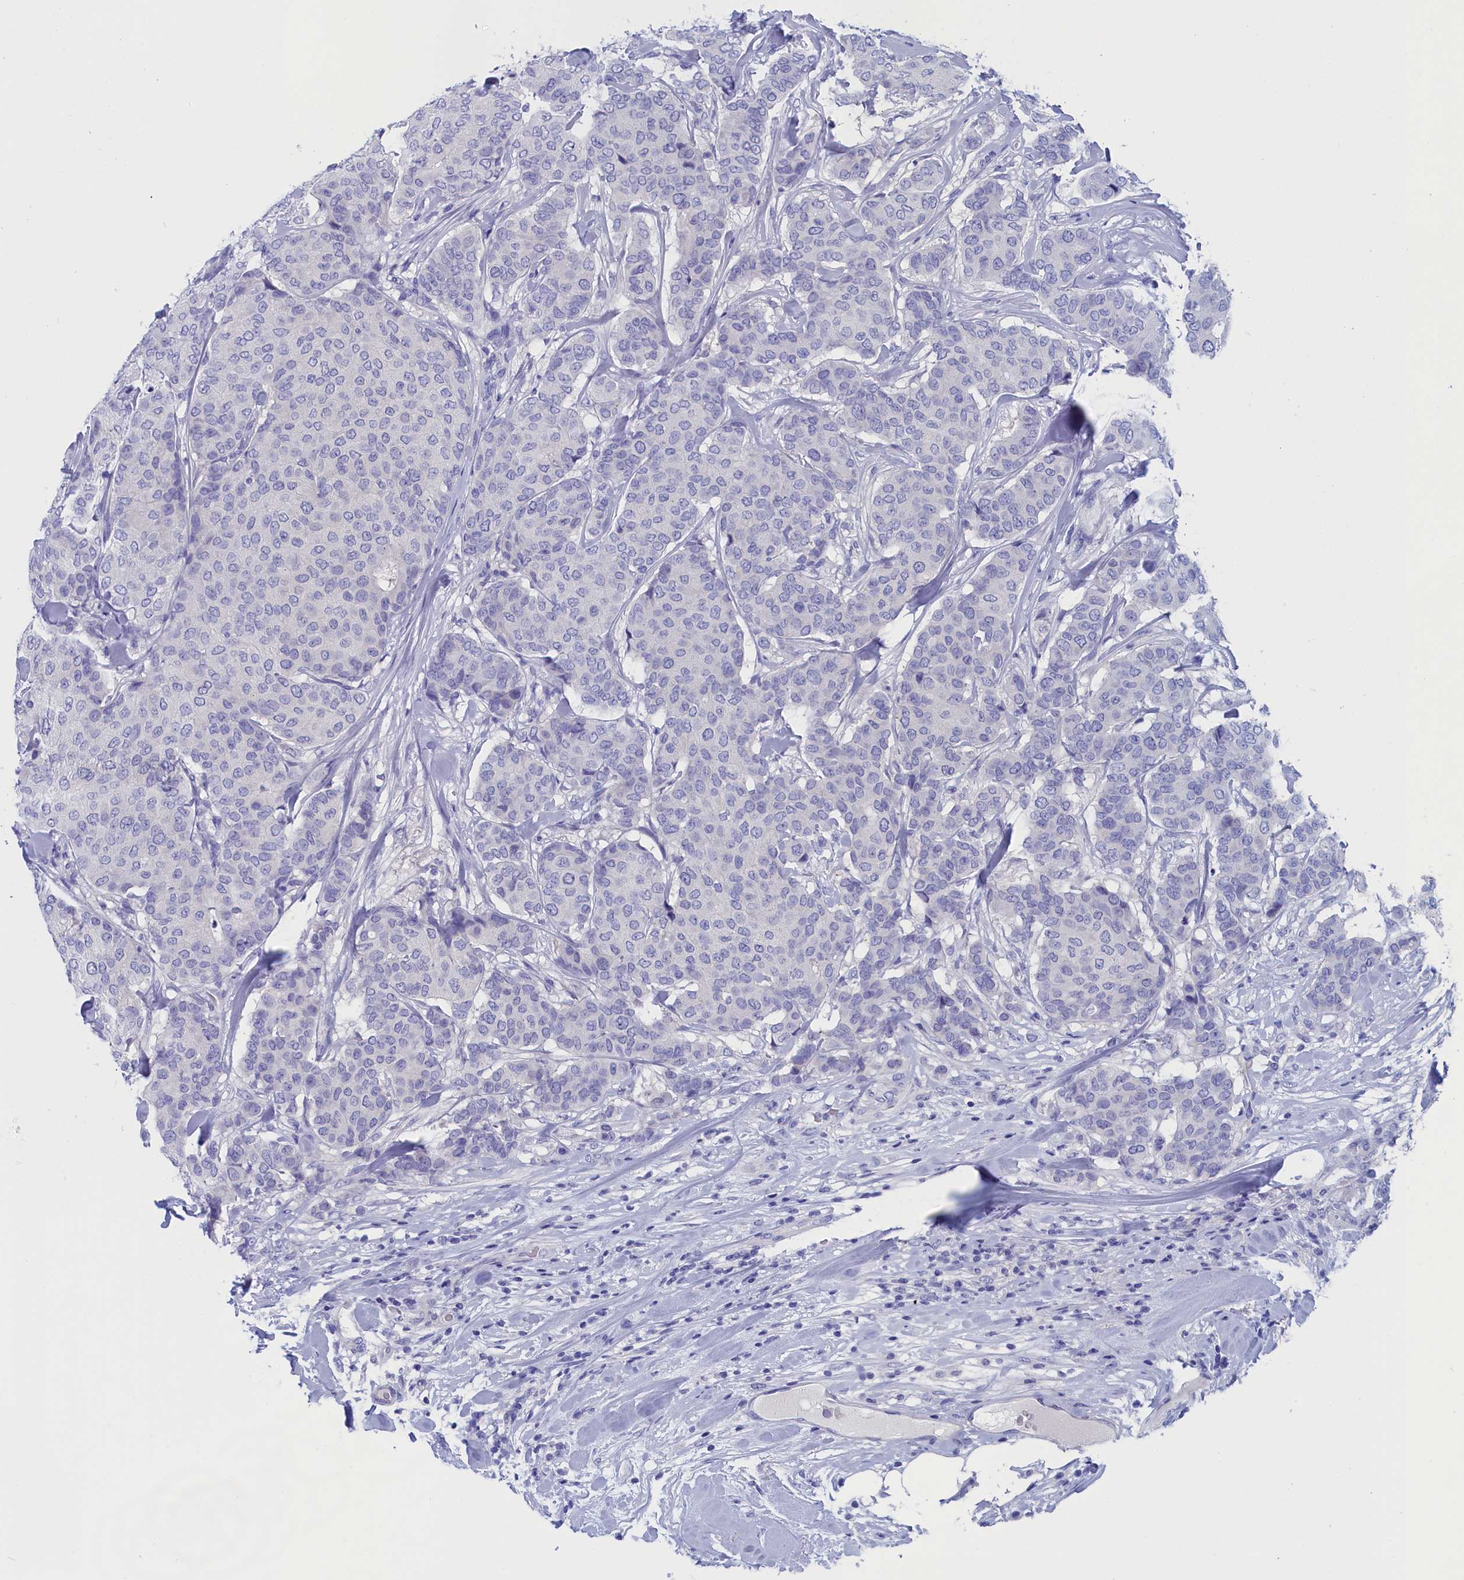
{"staining": {"intensity": "negative", "quantity": "none", "location": "none"}, "tissue": "breast cancer", "cell_type": "Tumor cells", "image_type": "cancer", "snomed": [{"axis": "morphology", "description": "Duct carcinoma"}, {"axis": "topography", "description": "Breast"}], "caption": "This is an IHC image of human breast cancer. There is no staining in tumor cells.", "gene": "ANKRD2", "patient": {"sex": "female", "age": 75}}